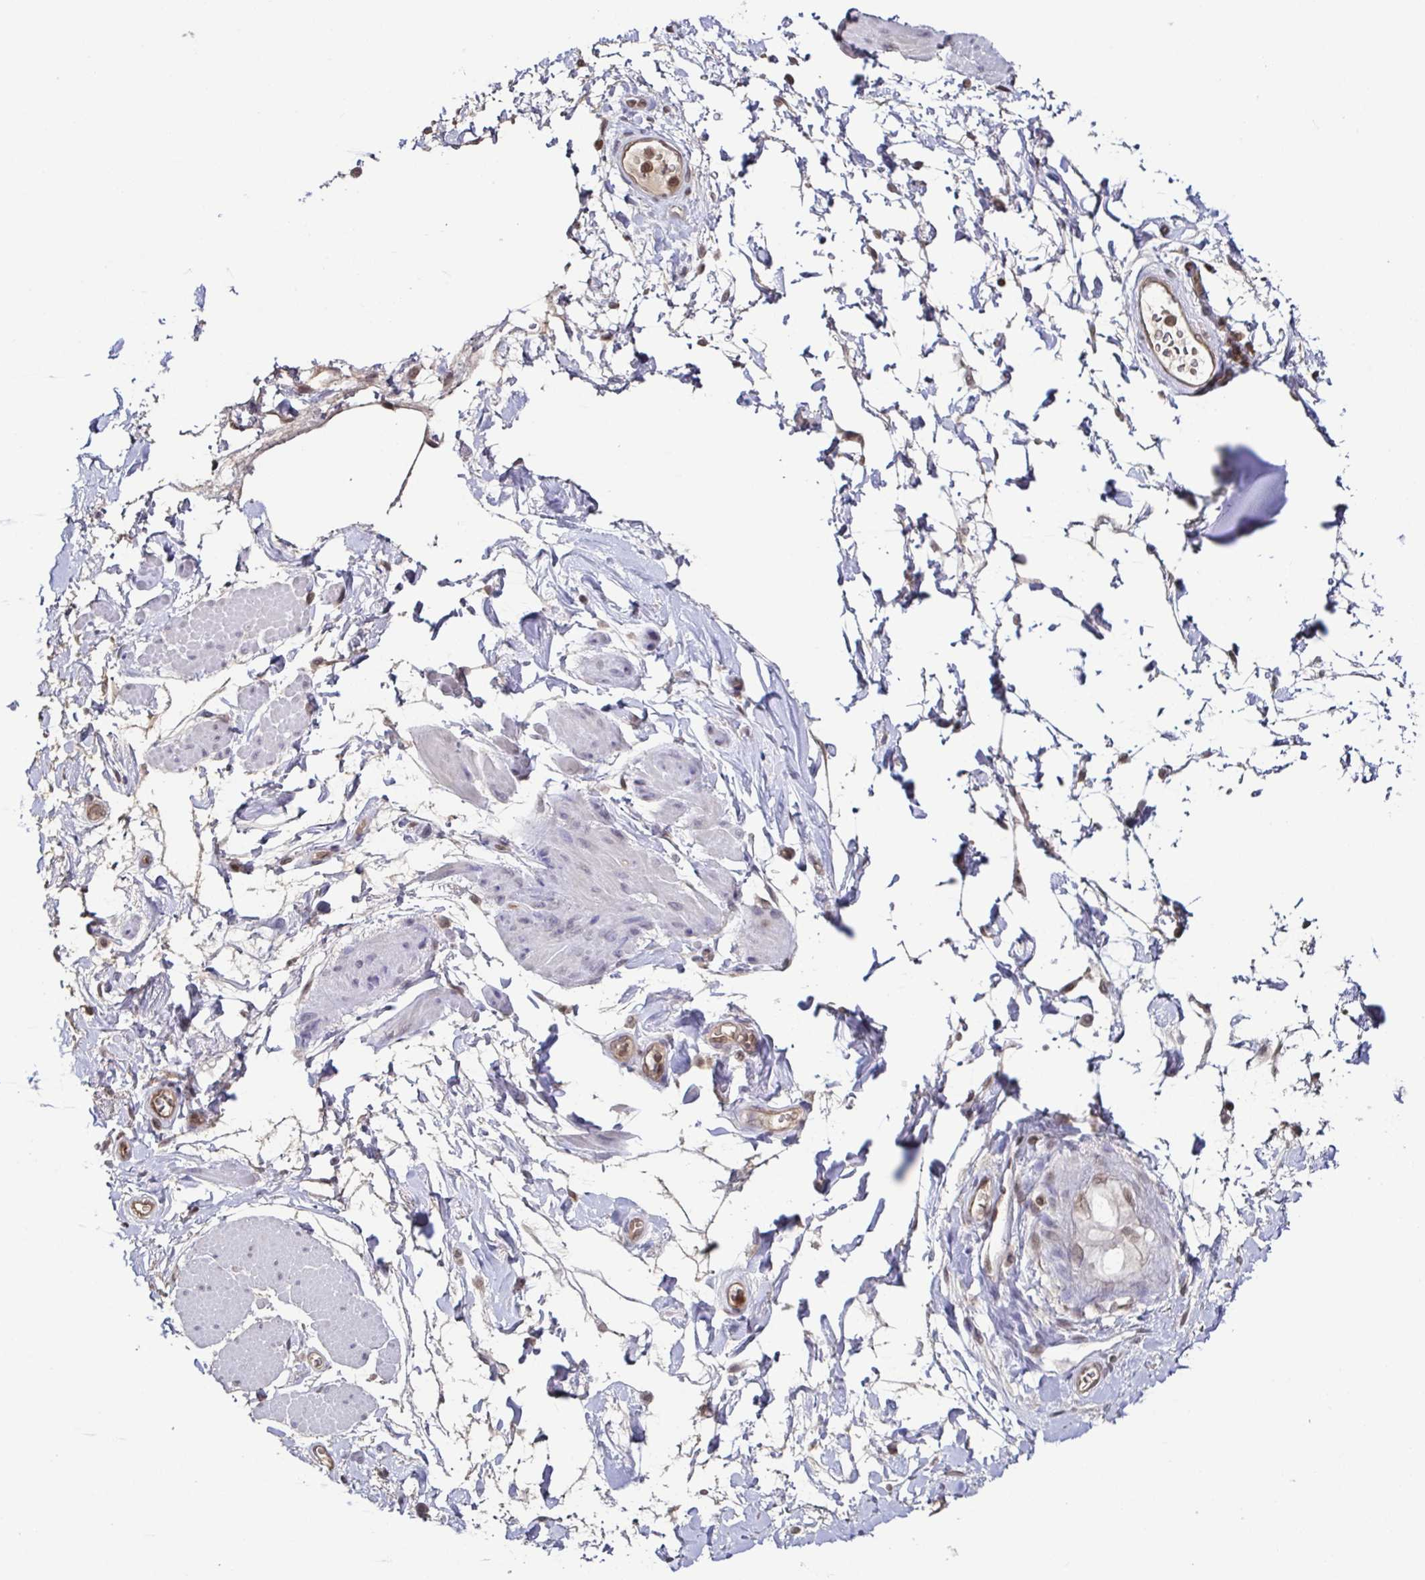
{"staining": {"intensity": "negative", "quantity": "none", "location": "none"}, "tissue": "adipose tissue", "cell_type": "Adipocytes", "image_type": "normal", "snomed": [{"axis": "morphology", "description": "Normal tissue, NOS"}, {"axis": "topography", "description": "Urinary bladder"}, {"axis": "topography", "description": "Peripheral nerve tissue"}], "caption": "Human adipose tissue stained for a protein using immunohistochemistry (IHC) demonstrates no expression in adipocytes.", "gene": "PSMB9", "patient": {"sex": "female", "age": 60}}